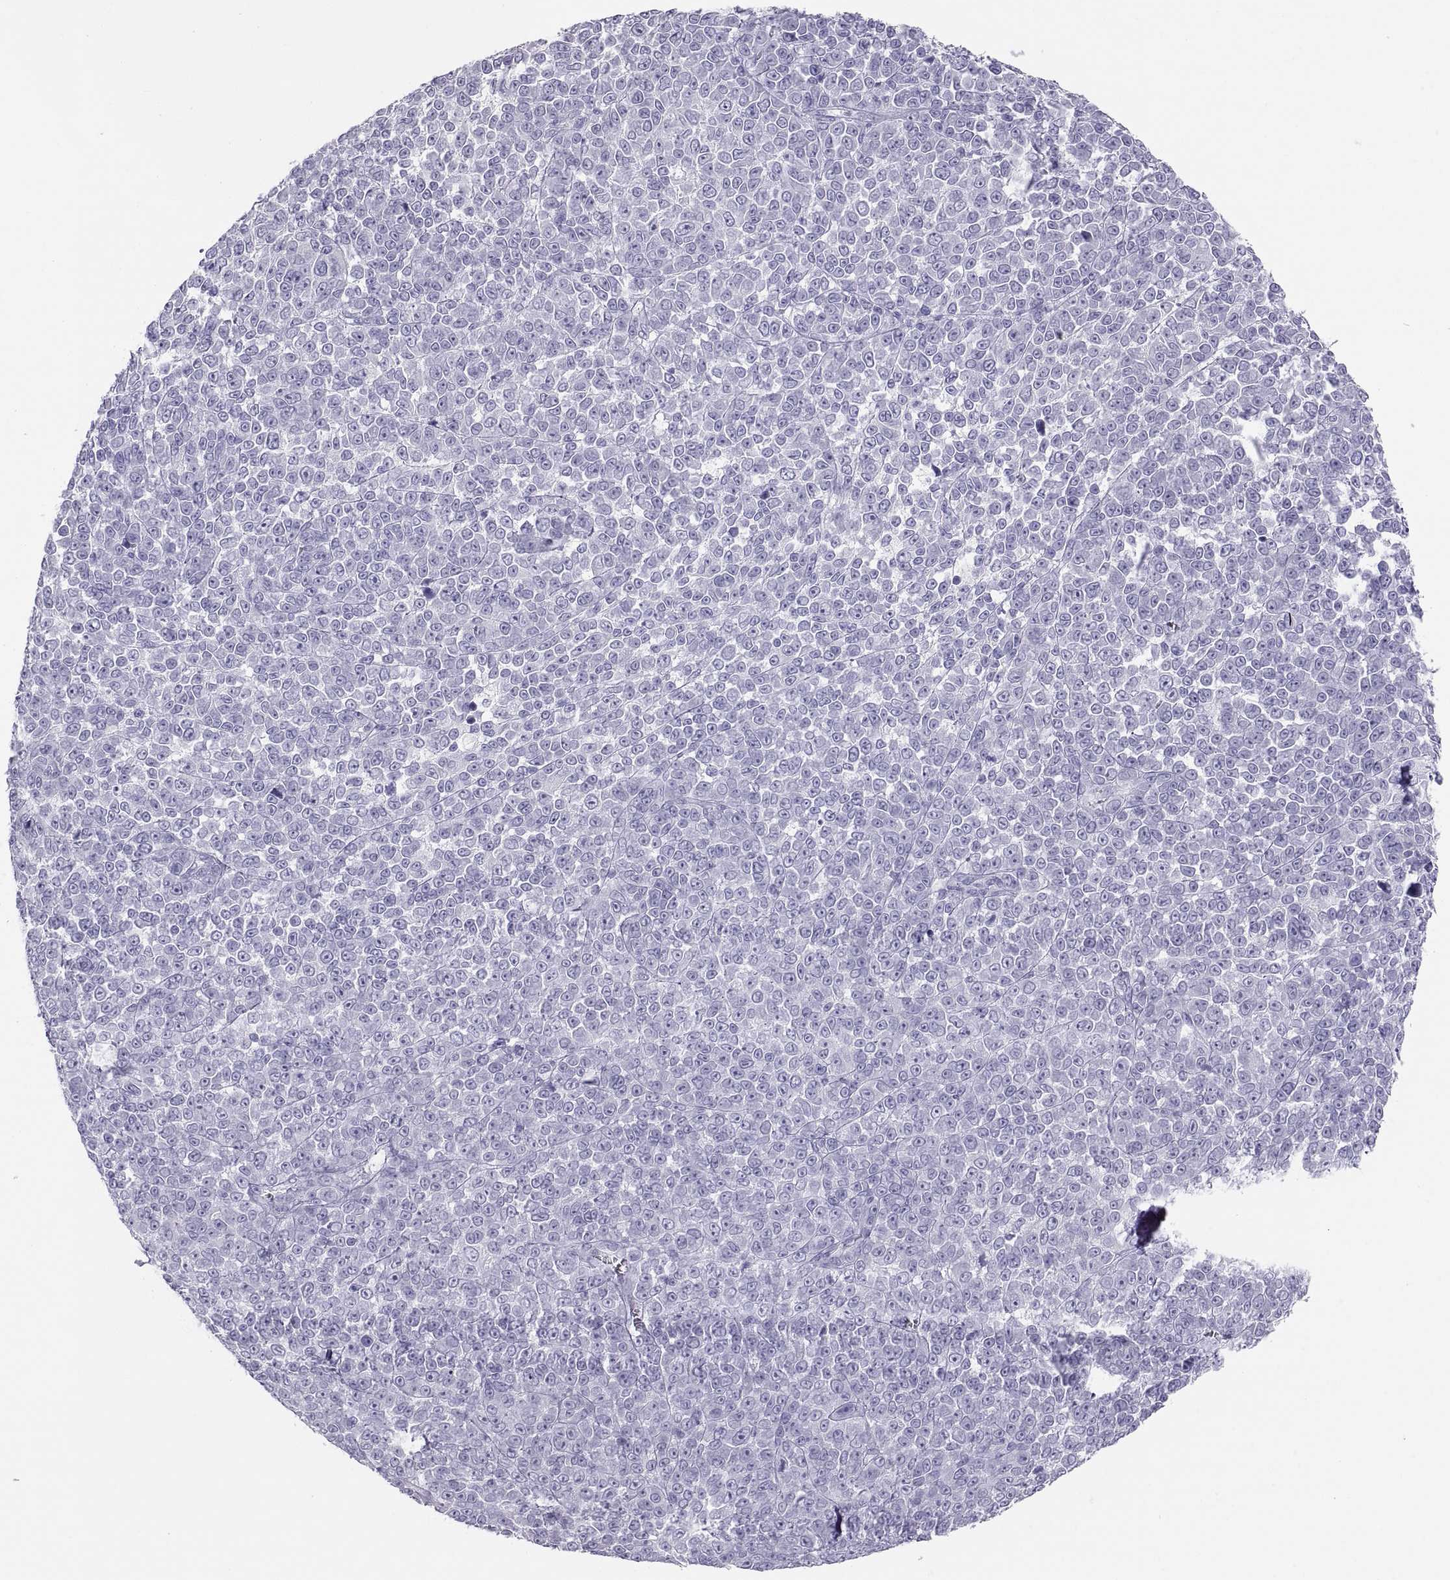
{"staining": {"intensity": "negative", "quantity": "none", "location": "none"}, "tissue": "melanoma", "cell_type": "Tumor cells", "image_type": "cancer", "snomed": [{"axis": "morphology", "description": "Malignant melanoma, NOS"}, {"axis": "topography", "description": "Skin"}], "caption": "The IHC micrograph has no significant expression in tumor cells of melanoma tissue.", "gene": "SEMG1", "patient": {"sex": "female", "age": 95}}